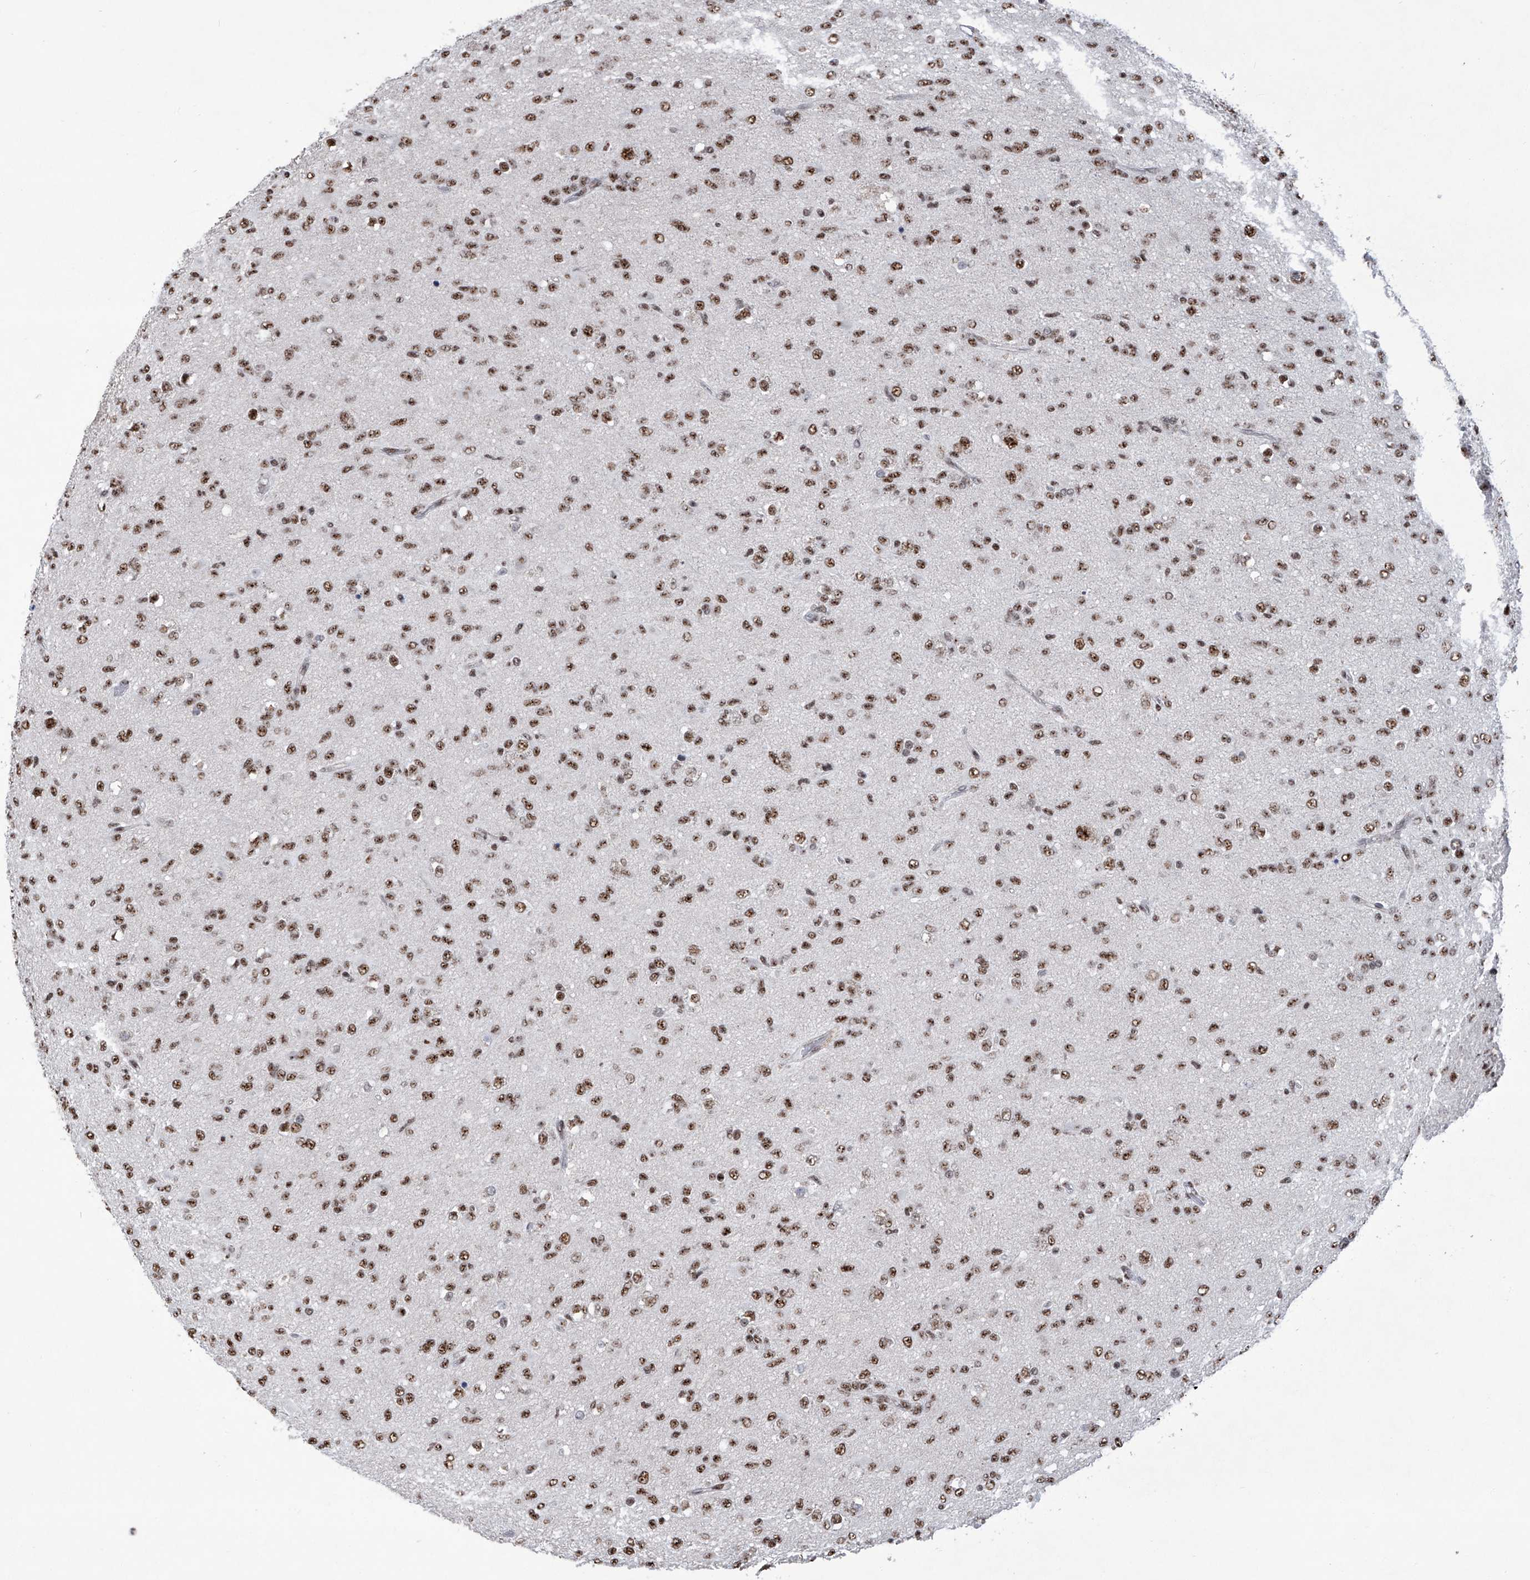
{"staining": {"intensity": "moderate", "quantity": ">75%", "location": "nuclear"}, "tissue": "glioma", "cell_type": "Tumor cells", "image_type": "cancer", "snomed": [{"axis": "morphology", "description": "Glioma, malignant, Low grade"}, {"axis": "topography", "description": "Brain"}], "caption": "Glioma was stained to show a protein in brown. There is medium levels of moderate nuclear positivity in about >75% of tumor cells.", "gene": "FBXL4", "patient": {"sex": "male", "age": 65}}